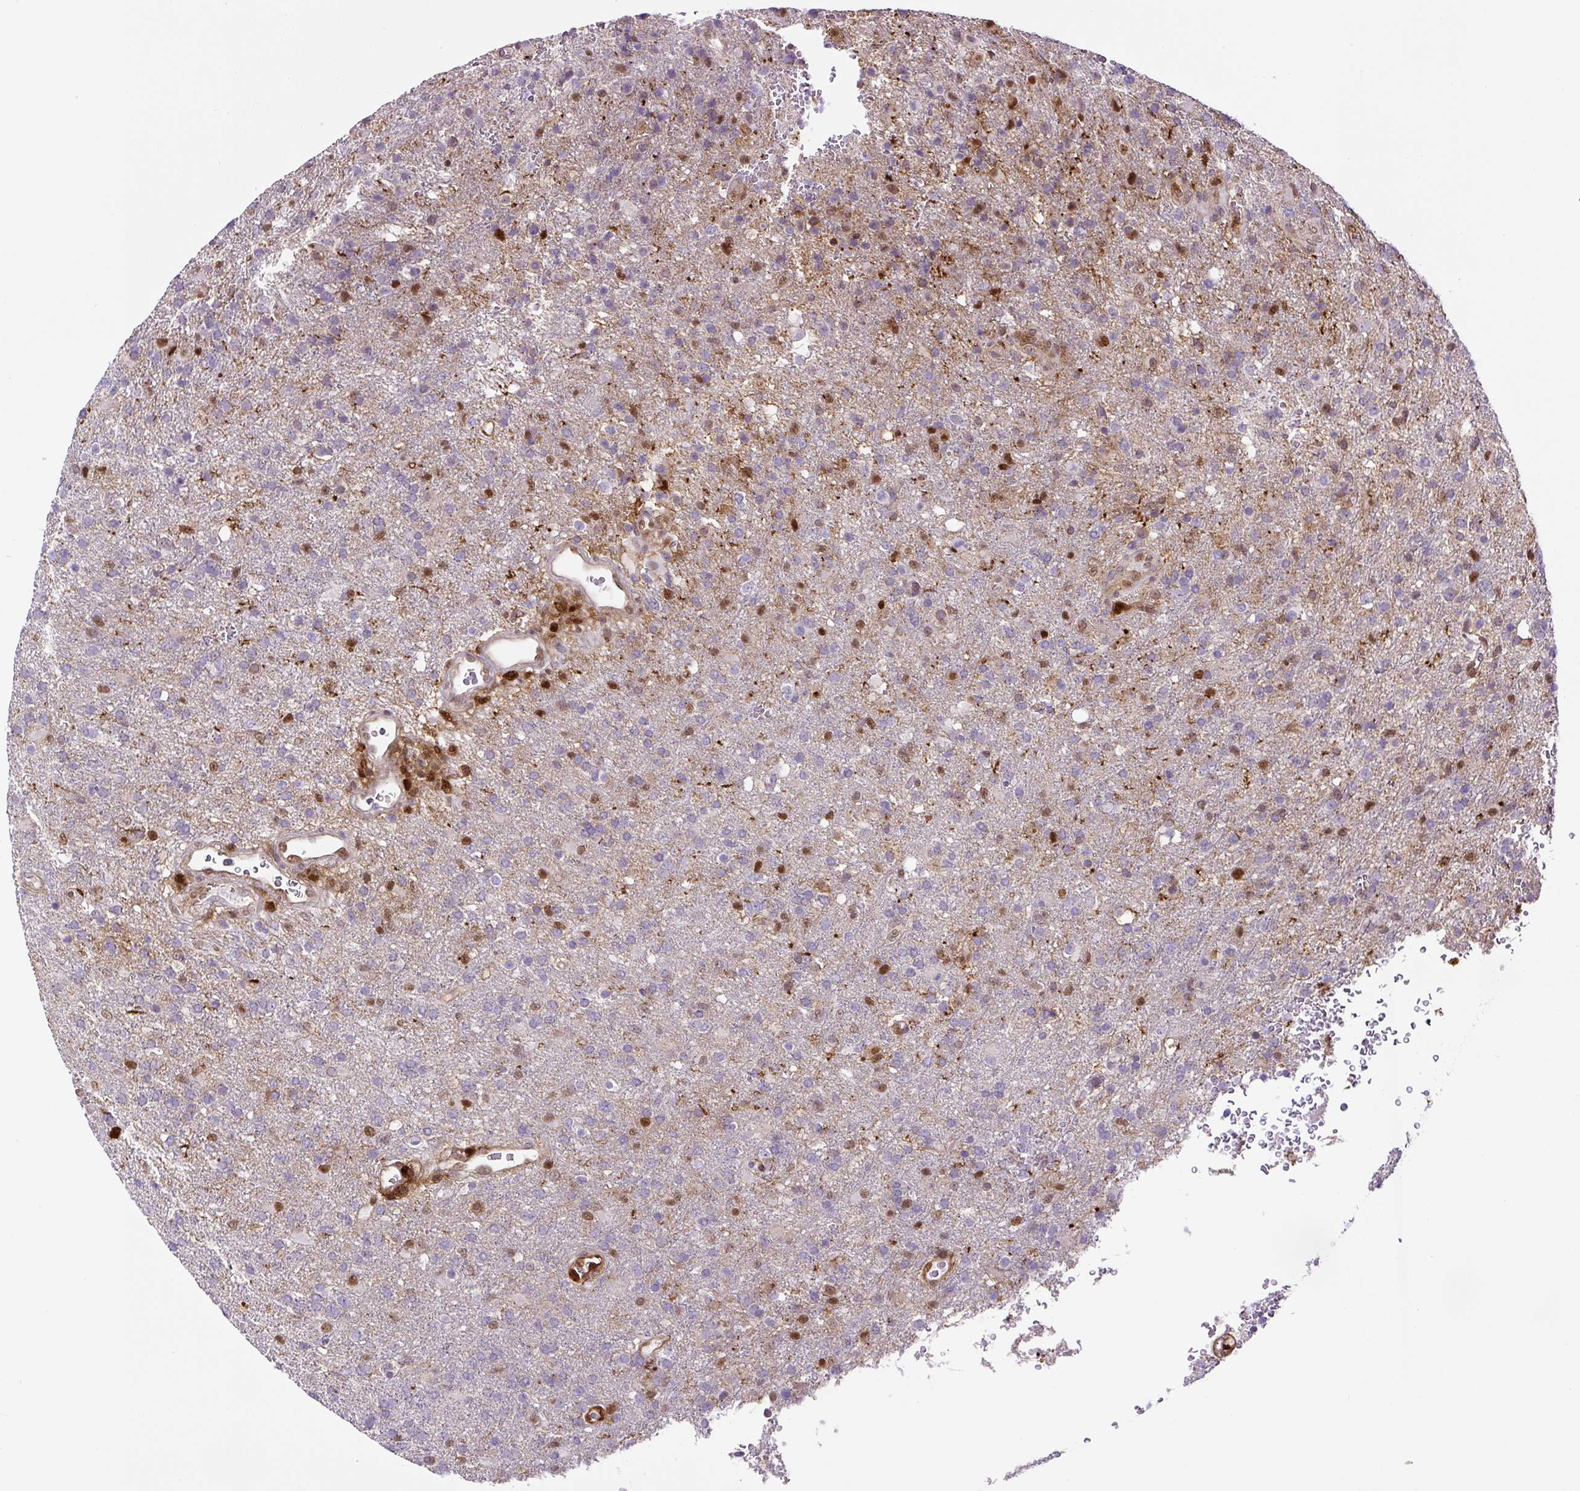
{"staining": {"intensity": "moderate", "quantity": "<25%", "location": "nuclear"}, "tissue": "glioma", "cell_type": "Tumor cells", "image_type": "cancer", "snomed": [{"axis": "morphology", "description": "Glioma, malignant, High grade"}, {"axis": "topography", "description": "Brain"}], "caption": "Glioma stained with a protein marker displays moderate staining in tumor cells.", "gene": "ANXA1", "patient": {"sex": "female", "age": 74}}